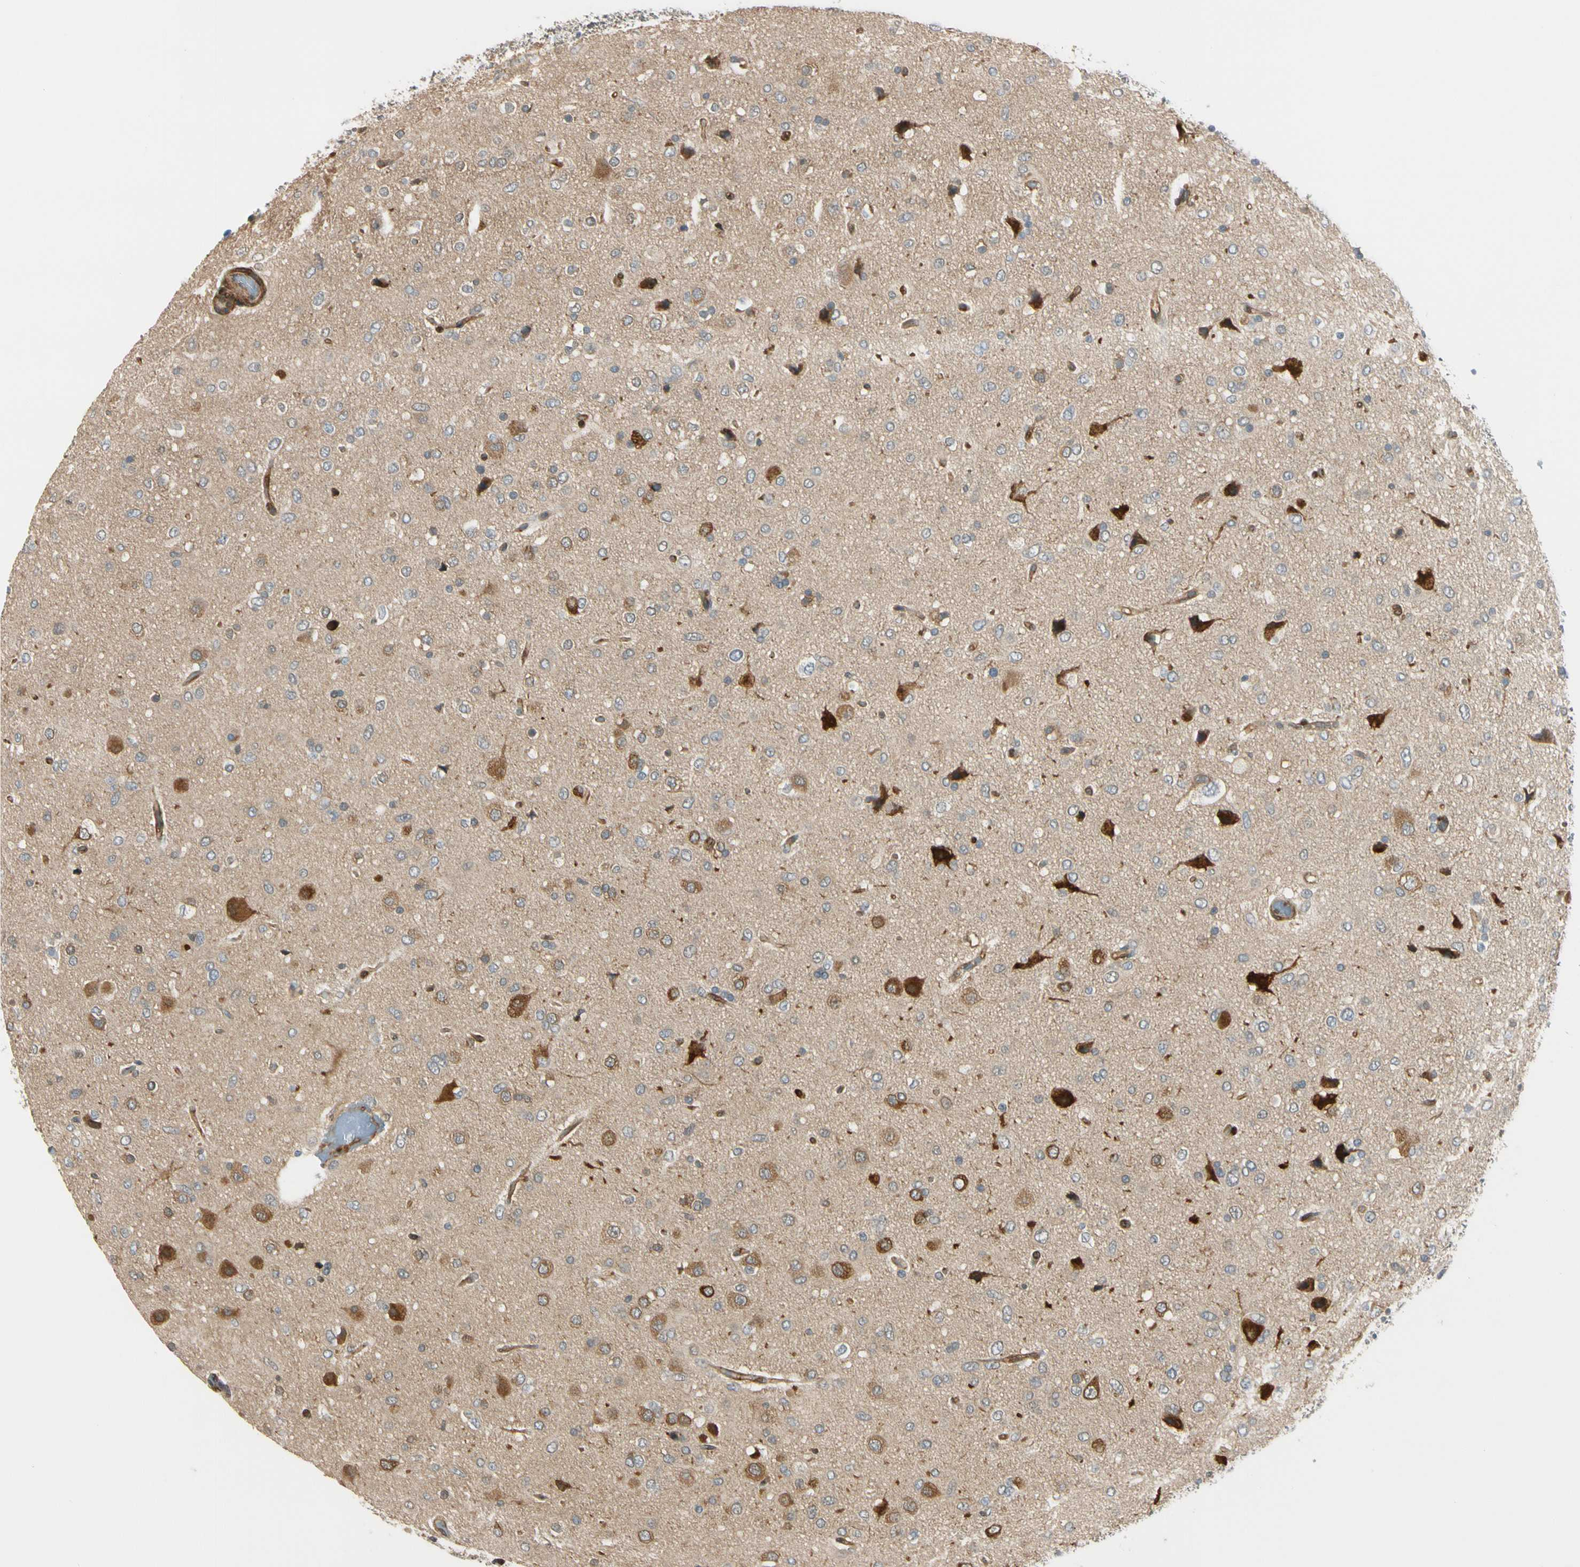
{"staining": {"intensity": "strong", "quantity": "<25%", "location": "cytoplasmic/membranous"}, "tissue": "glioma", "cell_type": "Tumor cells", "image_type": "cancer", "snomed": [{"axis": "morphology", "description": "Glioma, malignant, Low grade"}, {"axis": "topography", "description": "Brain"}], "caption": "A medium amount of strong cytoplasmic/membranous positivity is seen in approximately <25% of tumor cells in glioma tissue.", "gene": "RASGRF1", "patient": {"sex": "male", "age": 77}}